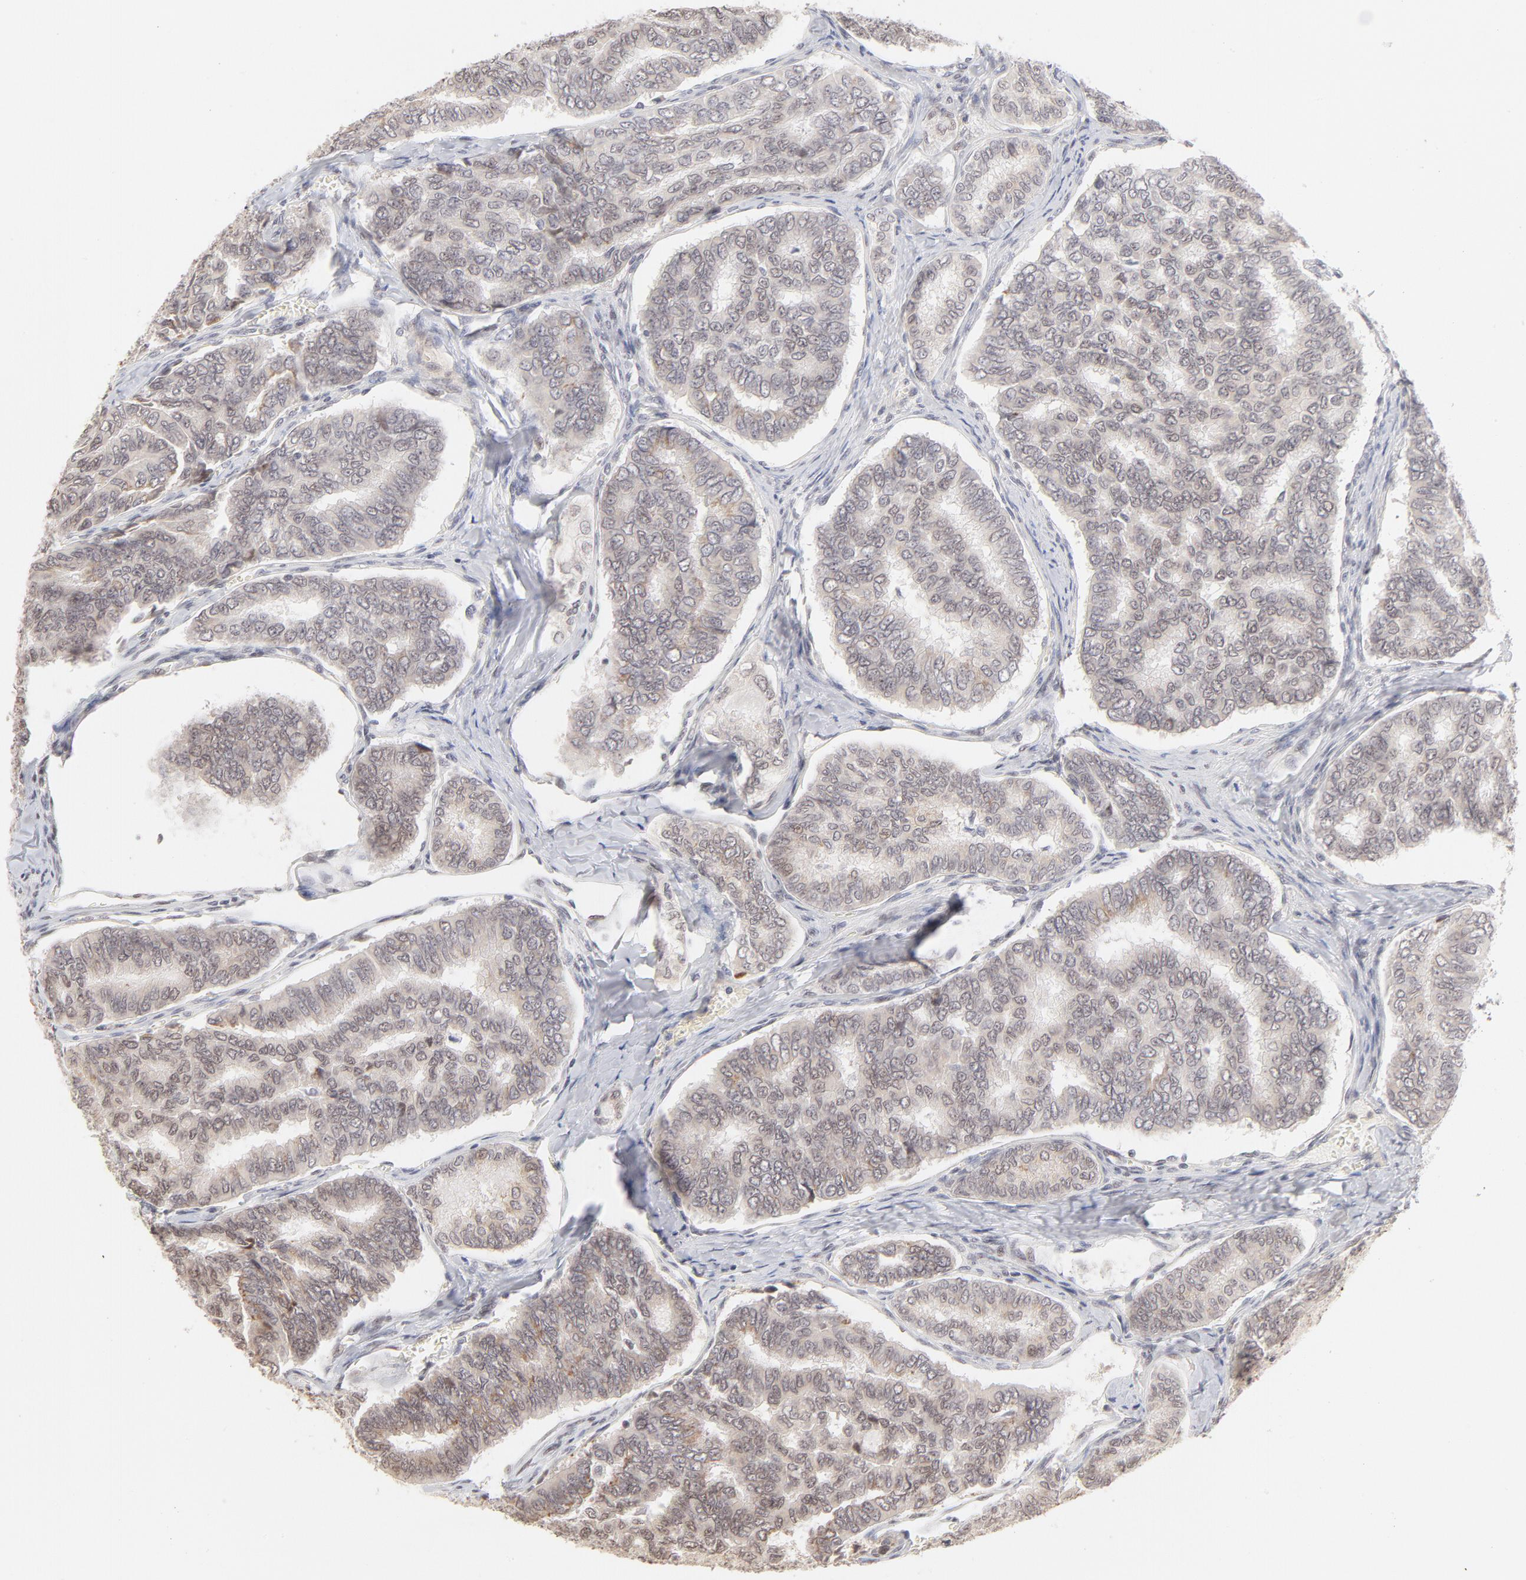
{"staining": {"intensity": "weak", "quantity": "<25%", "location": "nuclear"}, "tissue": "thyroid cancer", "cell_type": "Tumor cells", "image_type": "cancer", "snomed": [{"axis": "morphology", "description": "Papillary adenocarcinoma, NOS"}, {"axis": "topography", "description": "Thyroid gland"}], "caption": "Micrograph shows no protein expression in tumor cells of thyroid papillary adenocarcinoma tissue.", "gene": "PBX3", "patient": {"sex": "female", "age": 35}}